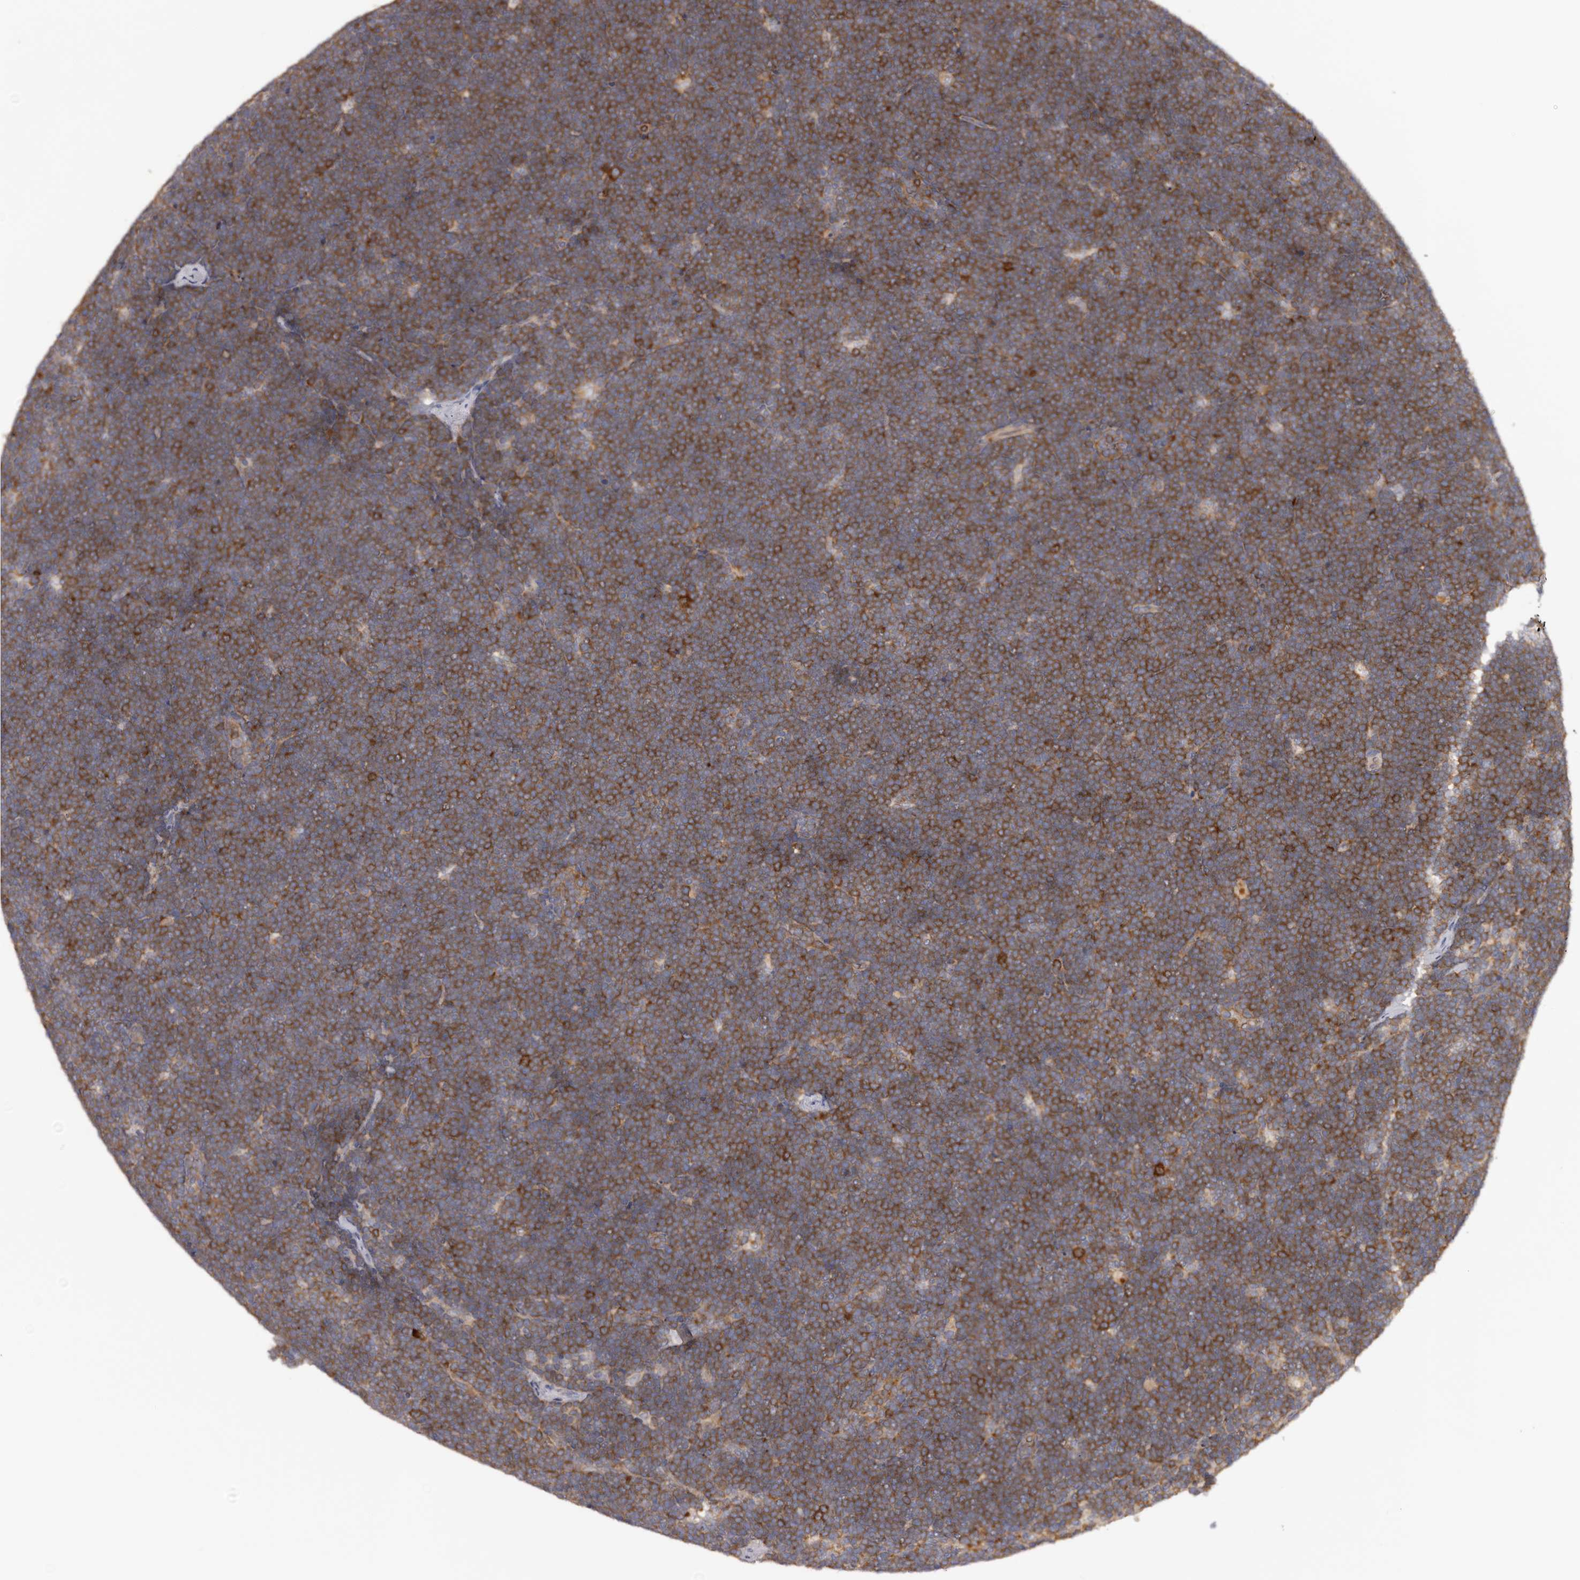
{"staining": {"intensity": "strong", "quantity": ">75%", "location": "cytoplasmic/membranous"}, "tissue": "lymphoma", "cell_type": "Tumor cells", "image_type": "cancer", "snomed": [{"axis": "morphology", "description": "Malignant lymphoma, non-Hodgkin's type, High grade"}, {"axis": "topography", "description": "Lymph node"}], "caption": "Immunohistochemistry photomicrograph of human malignant lymphoma, non-Hodgkin's type (high-grade) stained for a protein (brown), which displays high levels of strong cytoplasmic/membranous positivity in about >75% of tumor cells.", "gene": "LTV1", "patient": {"sex": "male", "age": 13}}